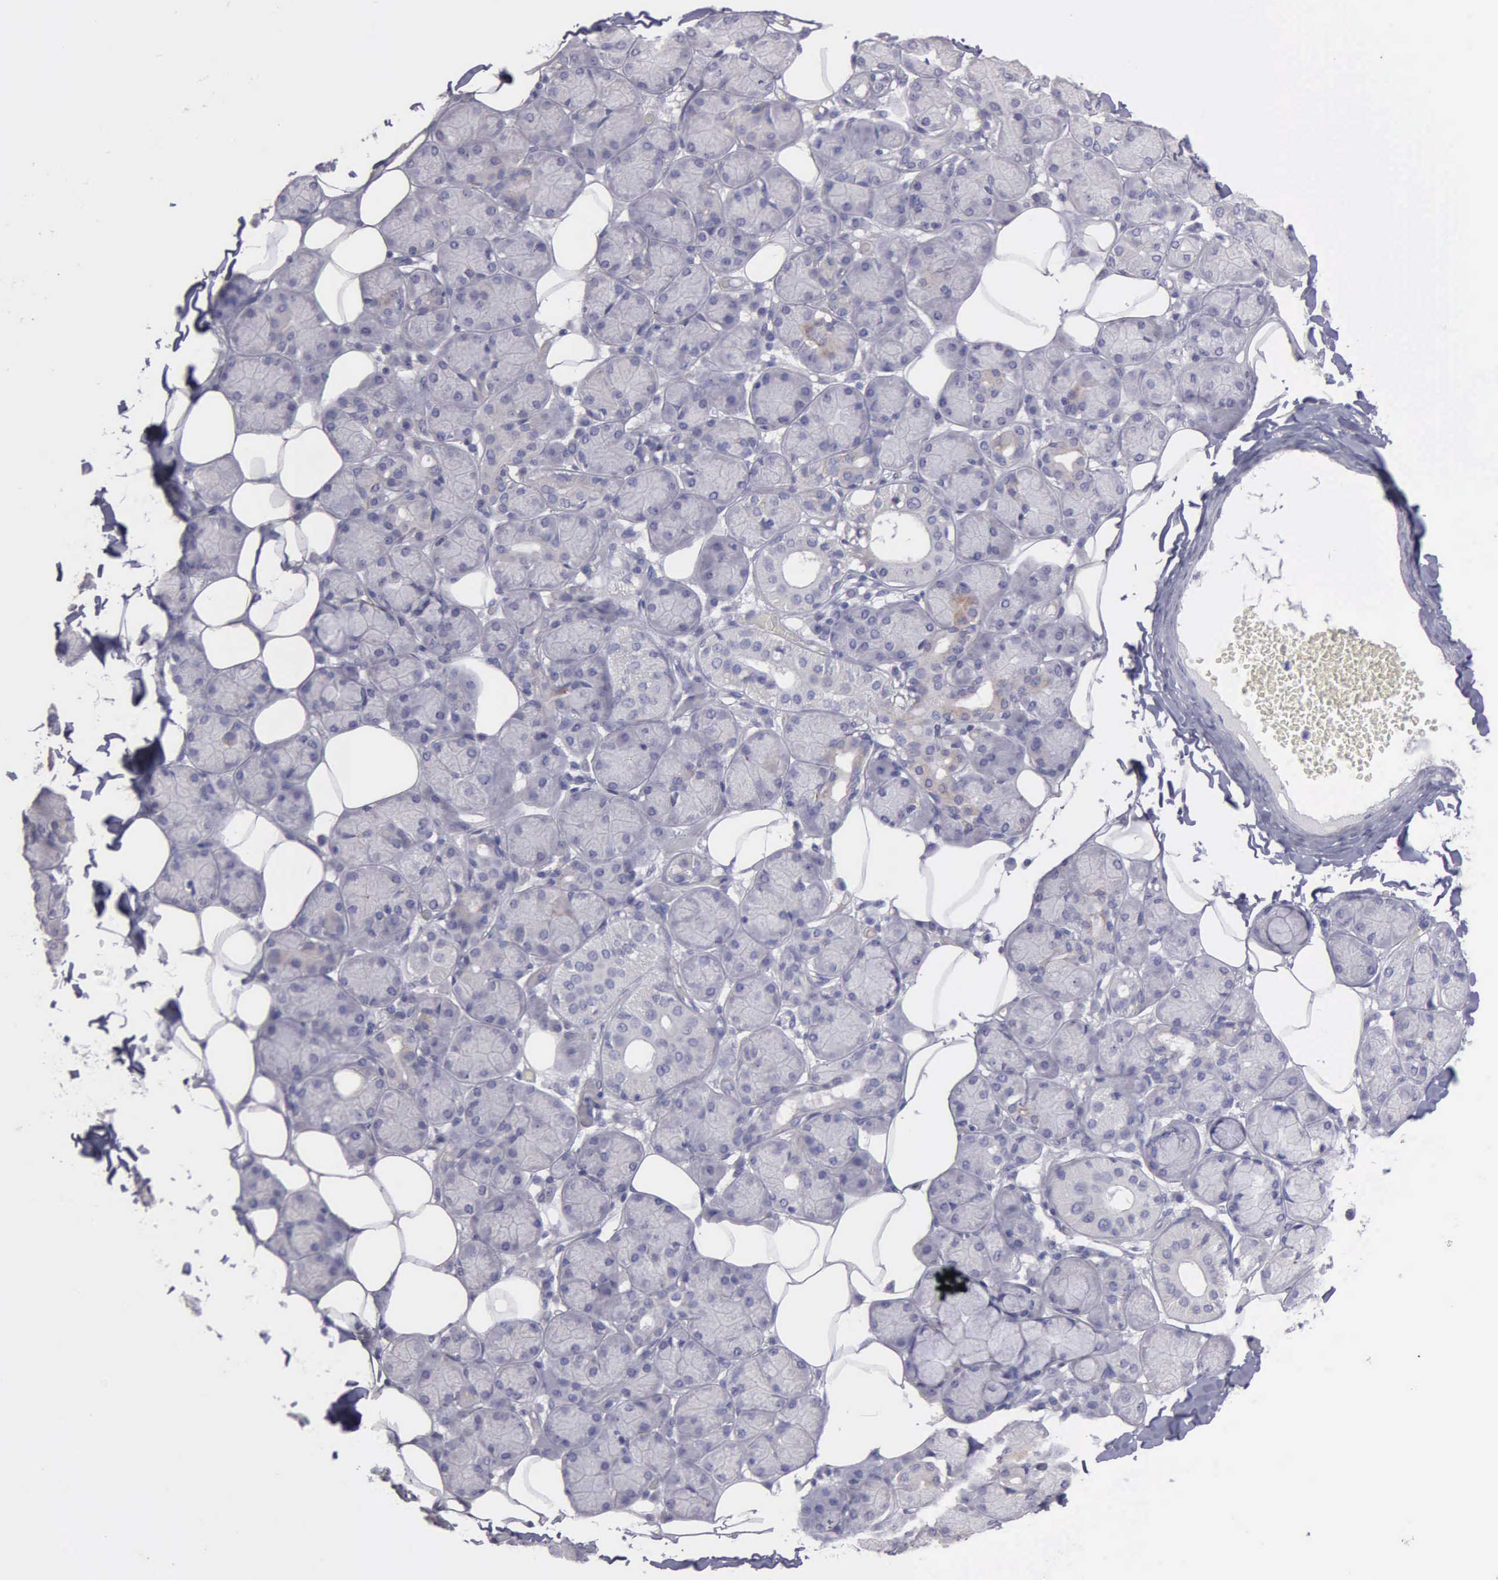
{"staining": {"intensity": "negative", "quantity": "none", "location": "none"}, "tissue": "salivary gland", "cell_type": "Glandular cells", "image_type": "normal", "snomed": [{"axis": "morphology", "description": "Normal tissue, NOS"}, {"axis": "topography", "description": "Salivary gland"}], "caption": "The photomicrograph shows no staining of glandular cells in normal salivary gland. (Brightfield microscopy of DAB (3,3'-diaminobenzidine) IHC at high magnification).", "gene": "APP", "patient": {"sex": "male", "age": 54}}